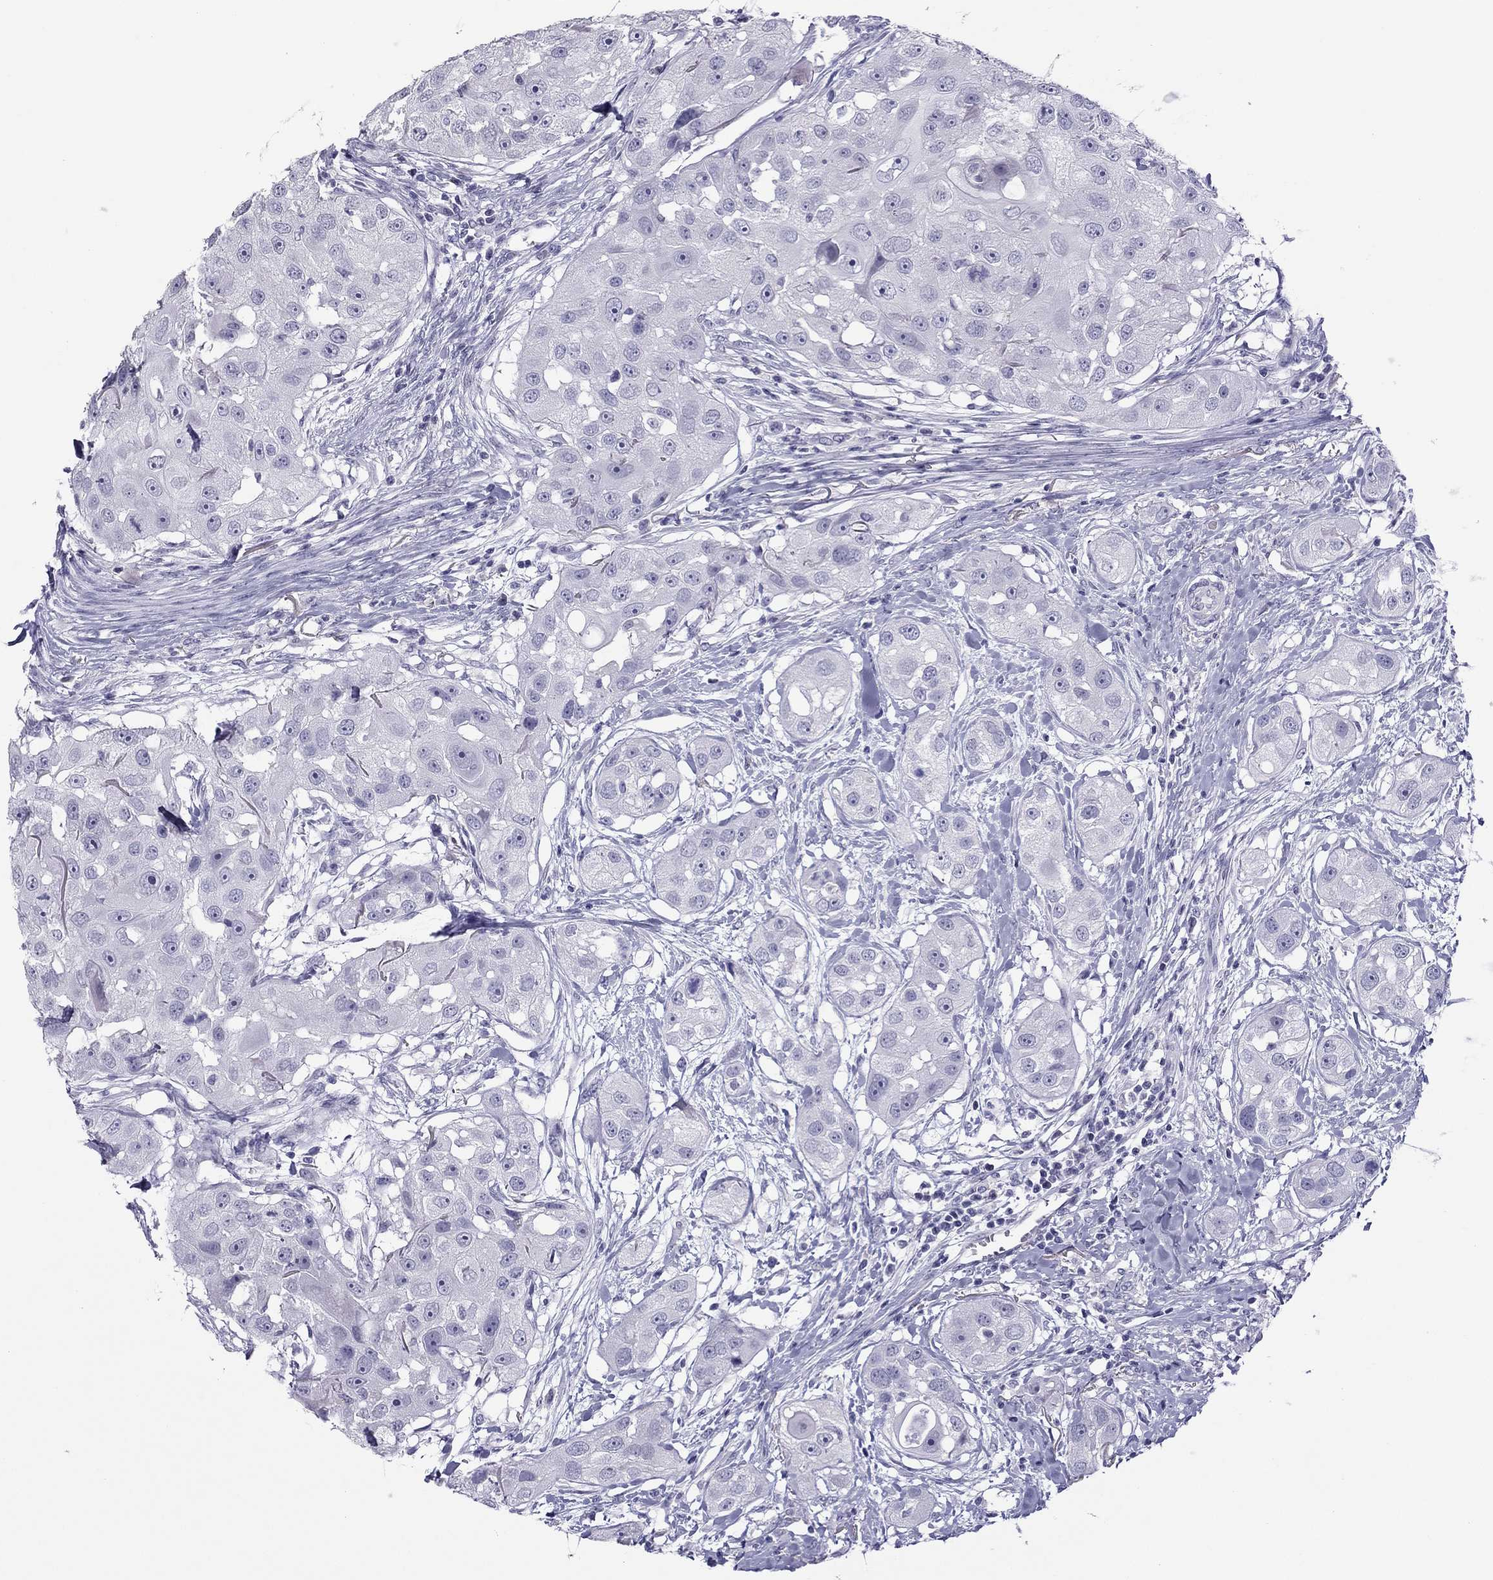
{"staining": {"intensity": "negative", "quantity": "none", "location": "none"}, "tissue": "head and neck cancer", "cell_type": "Tumor cells", "image_type": "cancer", "snomed": [{"axis": "morphology", "description": "Squamous cell carcinoma, NOS"}, {"axis": "topography", "description": "Head-Neck"}], "caption": "Protein analysis of squamous cell carcinoma (head and neck) reveals no significant positivity in tumor cells.", "gene": "TEX14", "patient": {"sex": "male", "age": 51}}